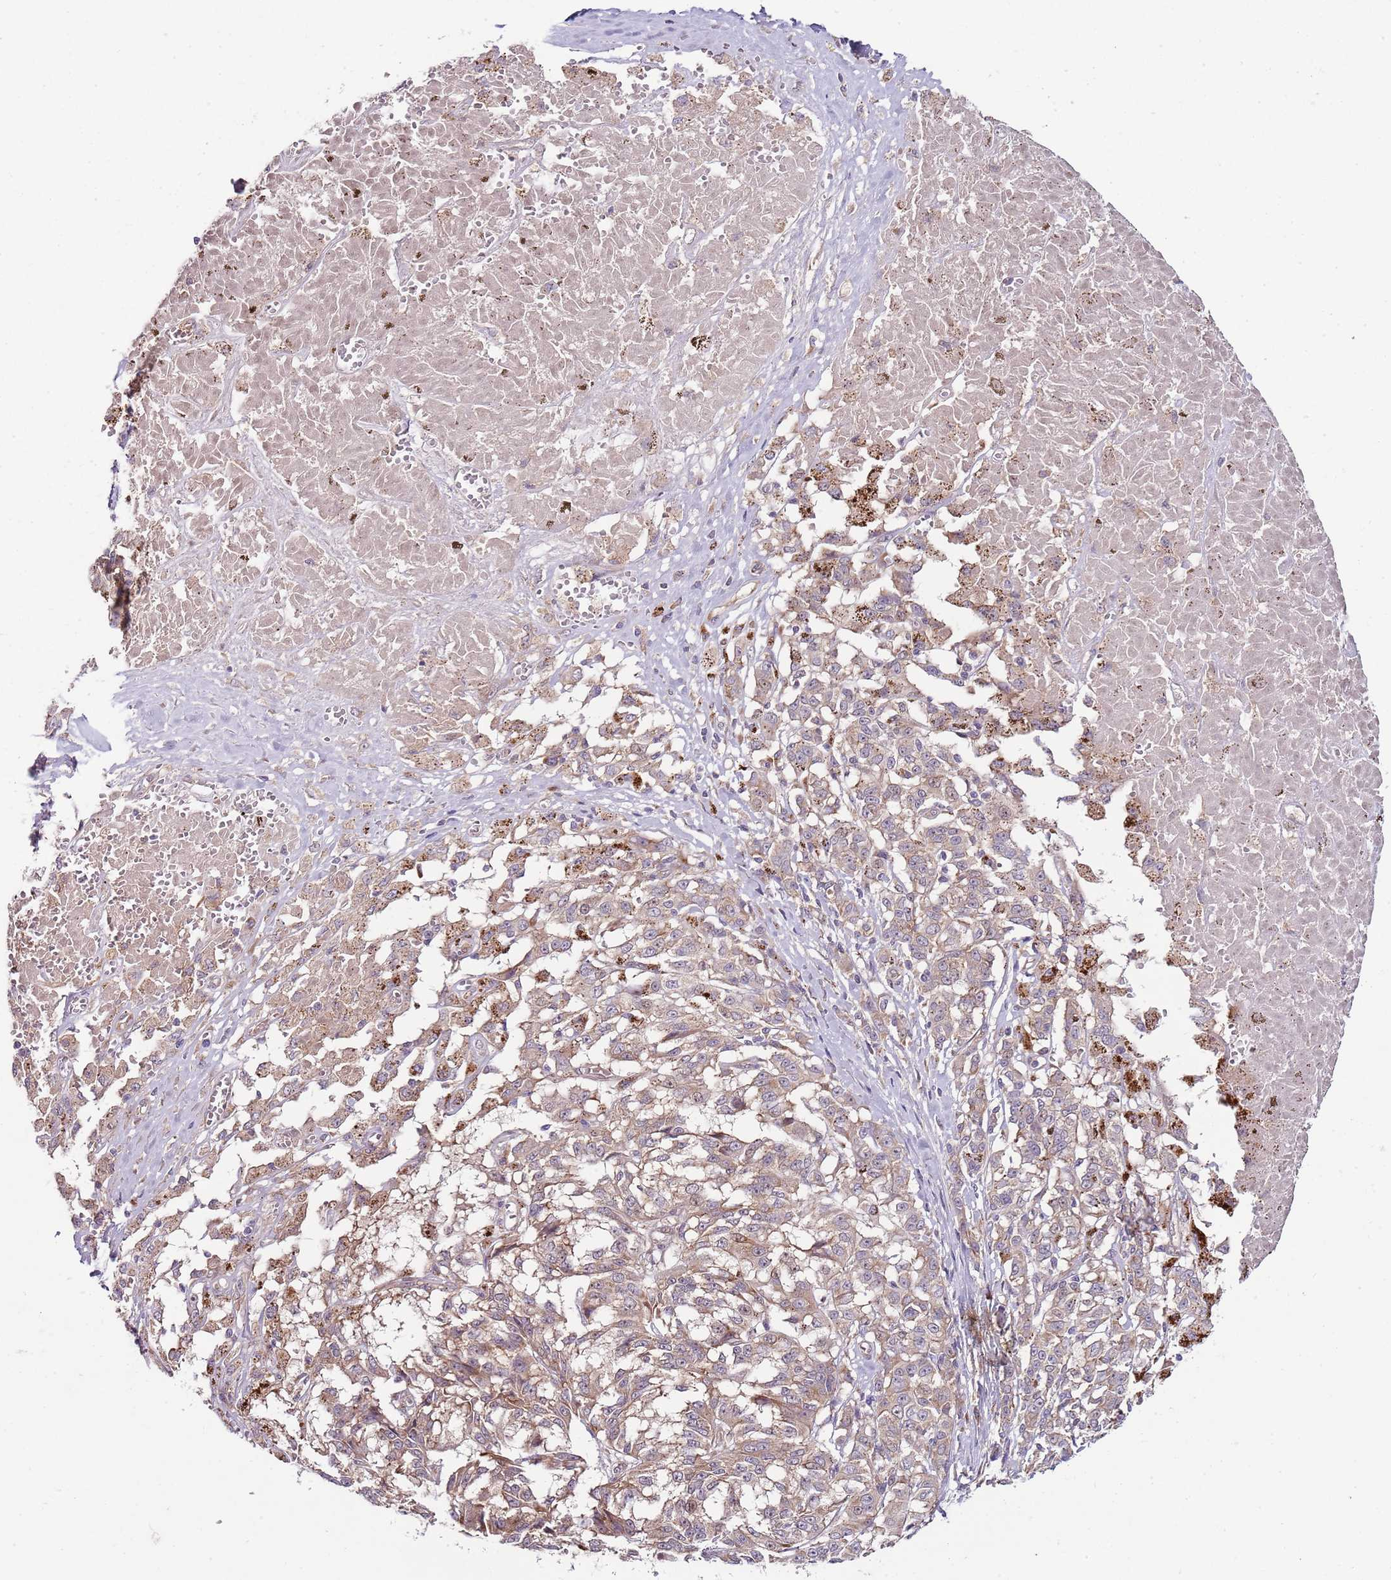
{"staining": {"intensity": "weak", "quantity": ">75%", "location": "cytoplasmic/membranous"}, "tissue": "melanoma", "cell_type": "Tumor cells", "image_type": "cancer", "snomed": [{"axis": "morphology", "description": "Malignant melanoma, NOS"}, {"axis": "topography", "description": "Skin"}], "caption": "Immunohistochemistry (IHC) image of neoplastic tissue: melanoma stained using IHC shows low levels of weak protein expression localized specifically in the cytoplasmic/membranous of tumor cells, appearing as a cytoplasmic/membranous brown color.", "gene": "FBXL22", "patient": {"sex": "female", "age": 72}}